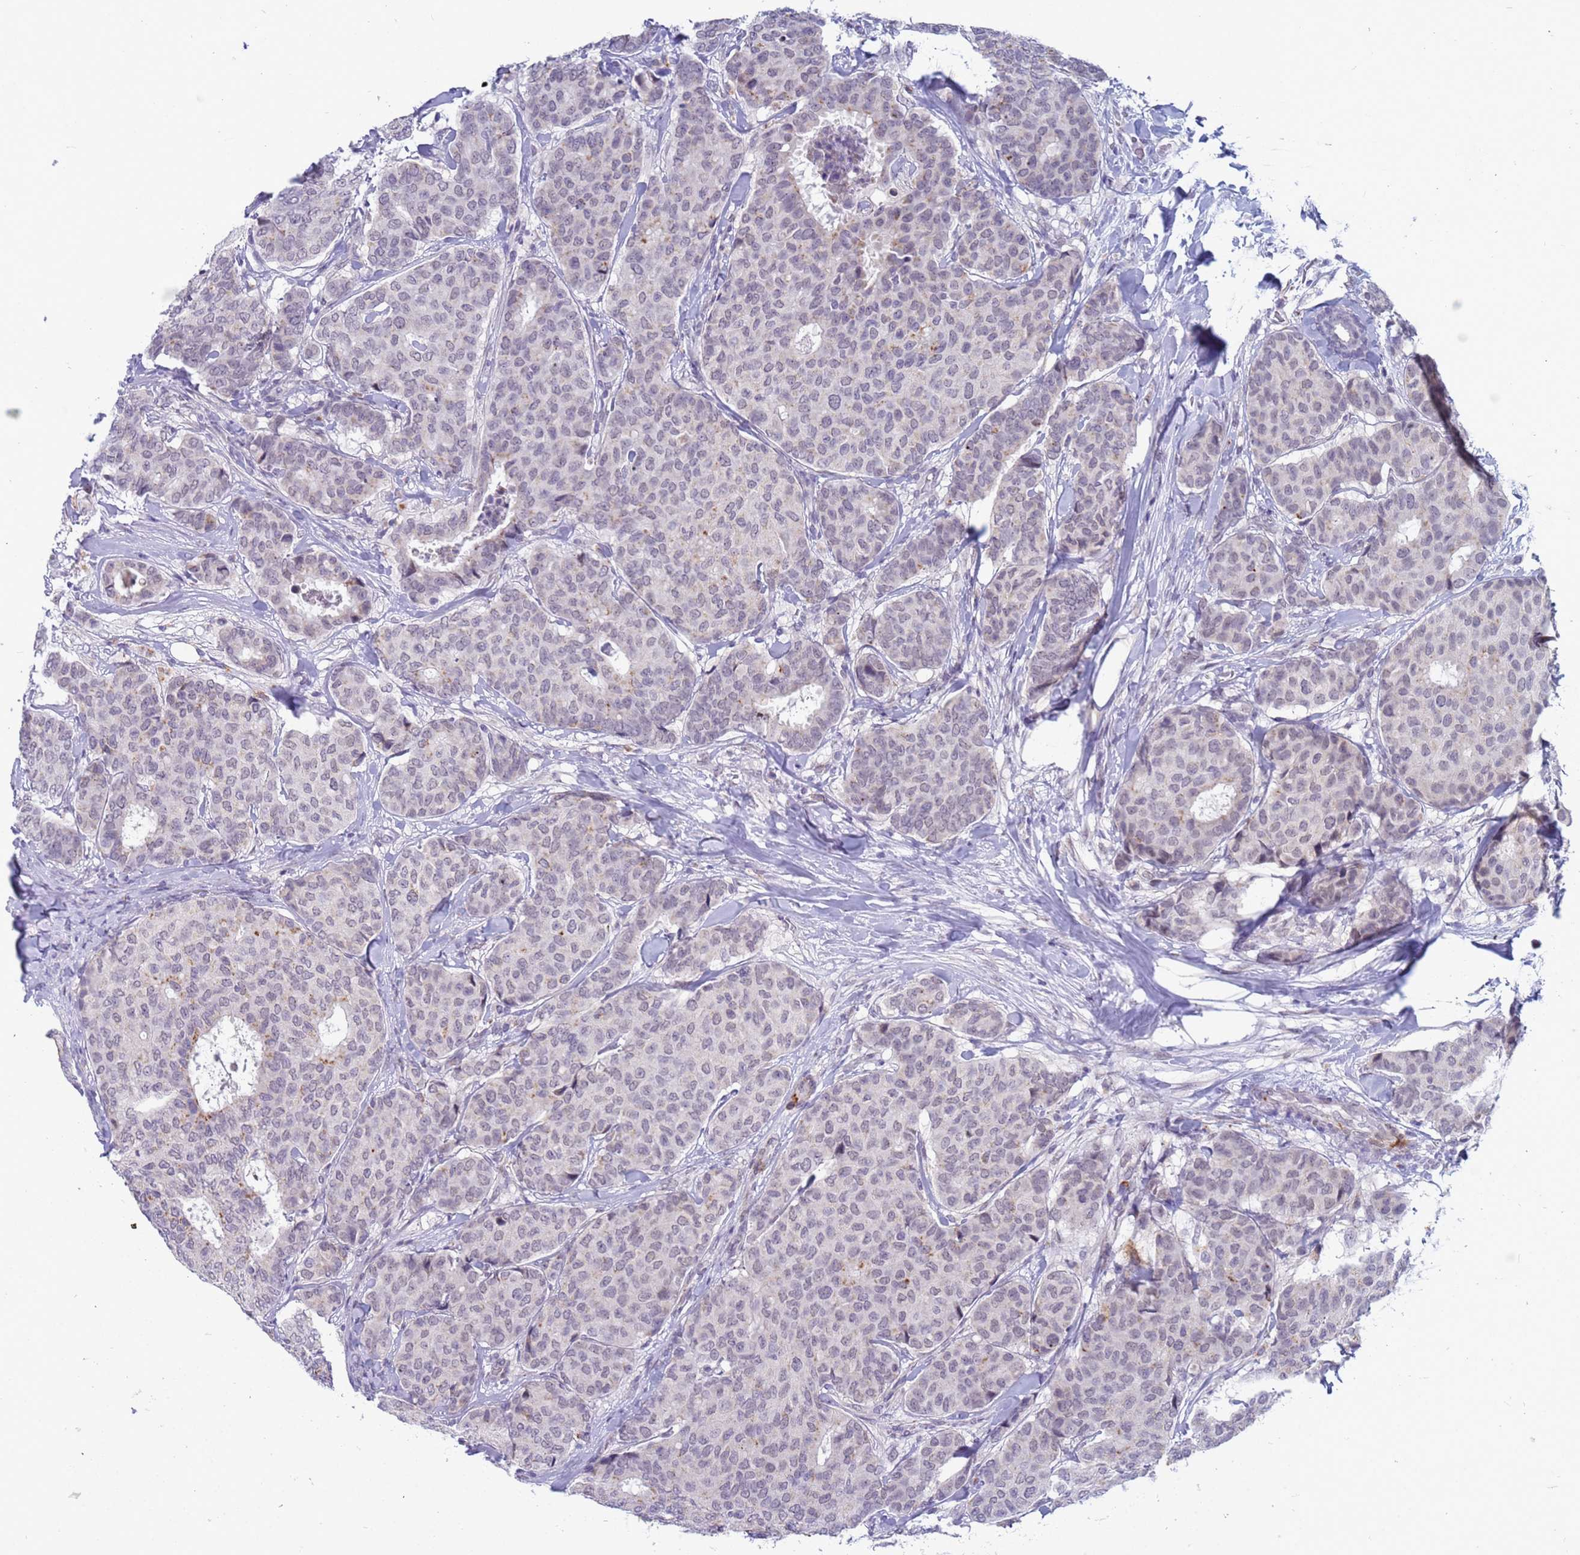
{"staining": {"intensity": "weak", "quantity": "25%-75%", "location": "nuclear"}, "tissue": "breast cancer", "cell_type": "Tumor cells", "image_type": "cancer", "snomed": [{"axis": "morphology", "description": "Duct carcinoma"}, {"axis": "topography", "description": "Breast"}], "caption": "Tumor cells exhibit low levels of weak nuclear staining in about 25%-75% of cells in breast cancer (infiltrating ductal carcinoma).", "gene": "CXorf65", "patient": {"sex": "female", "age": 75}}